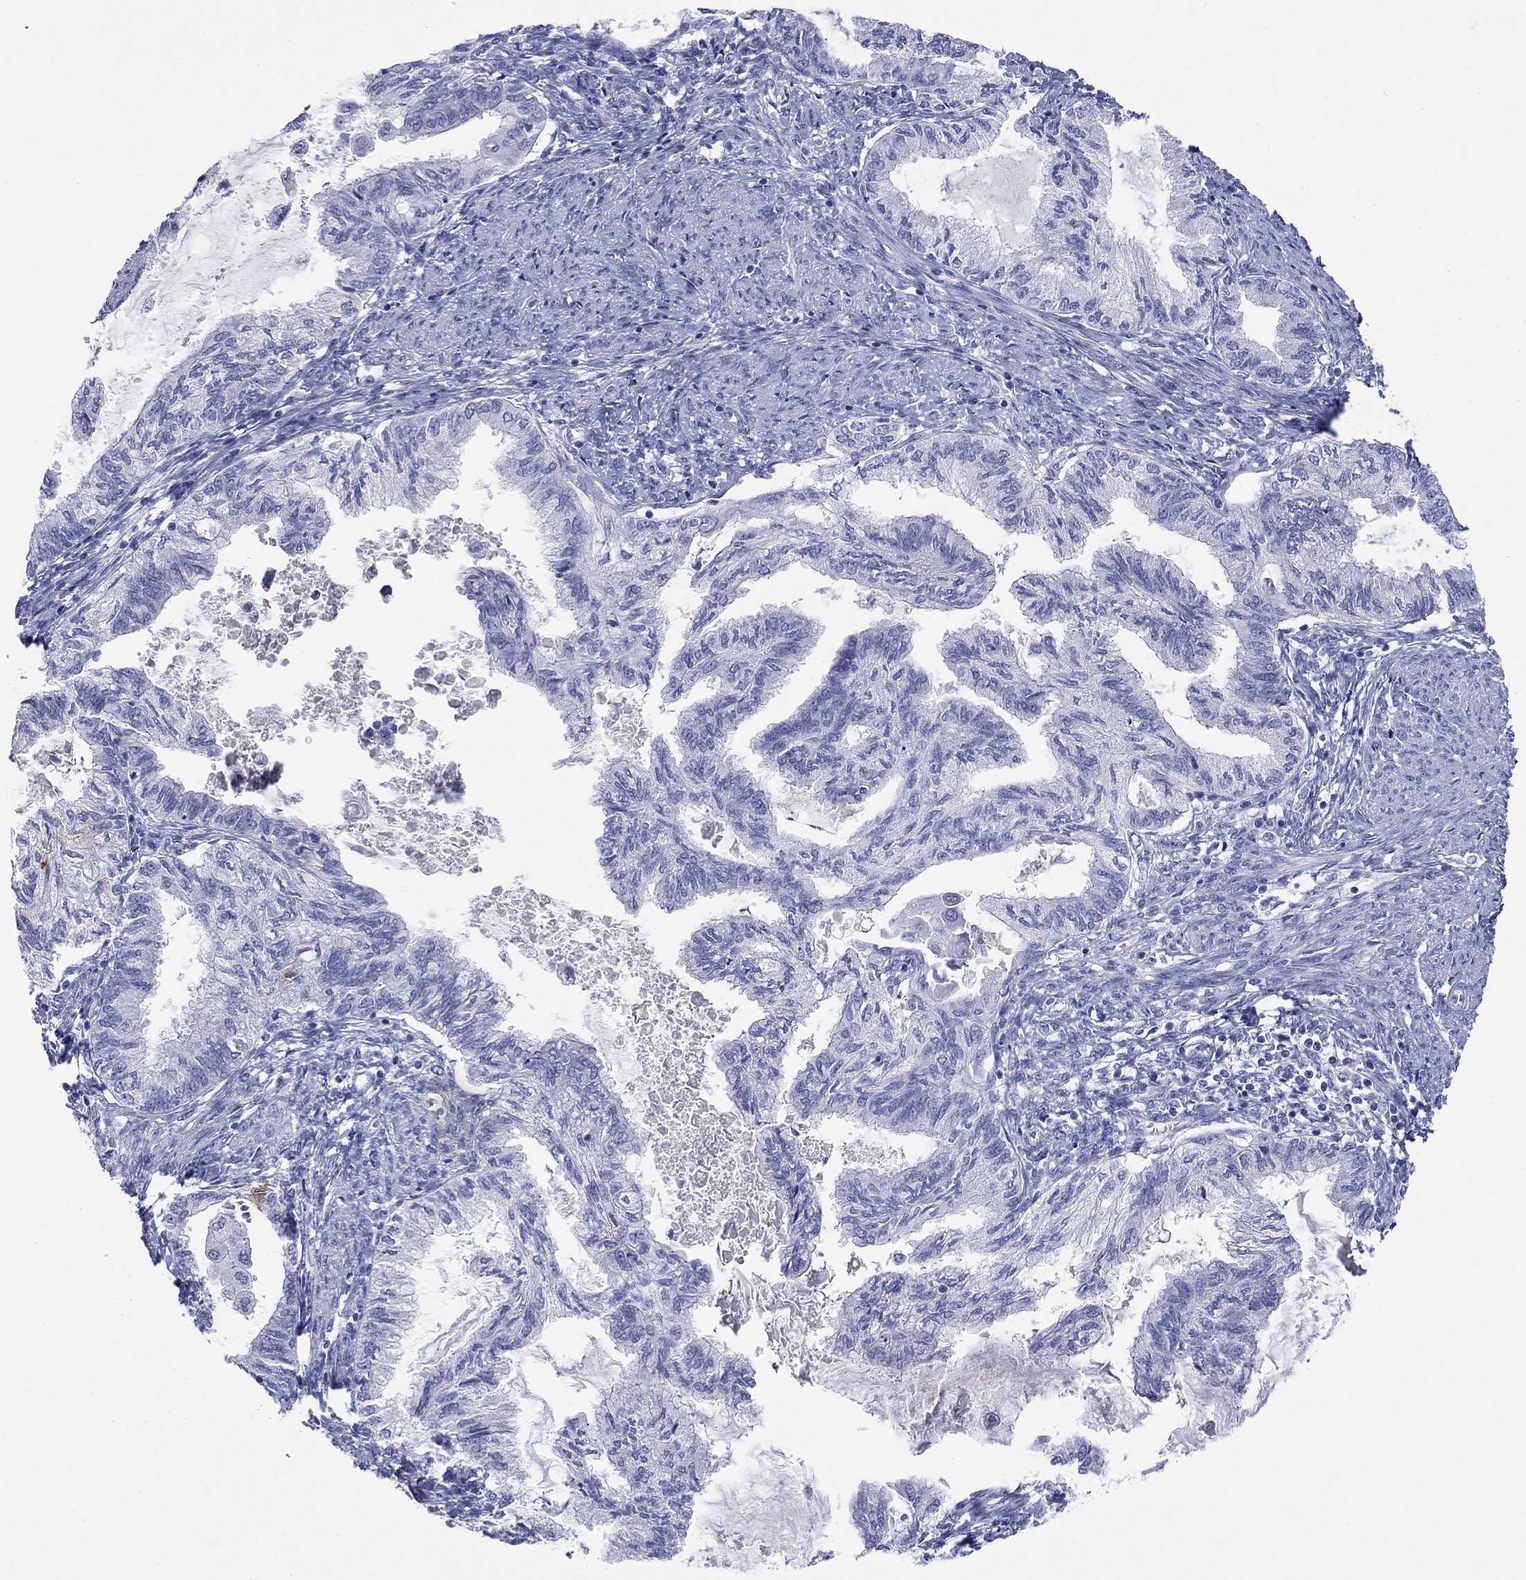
{"staining": {"intensity": "negative", "quantity": "none", "location": "none"}, "tissue": "endometrial cancer", "cell_type": "Tumor cells", "image_type": "cancer", "snomed": [{"axis": "morphology", "description": "Adenocarcinoma, NOS"}, {"axis": "topography", "description": "Endometrium"}], "caption": "A high-resolution micrograph shows immunohistochemistry (IHC) staining of endometrial cancer, which reveals no significant expression in tumor cells.", "gene": "PTPRZ1", "patient": {"sex": "female", "age": 86}}